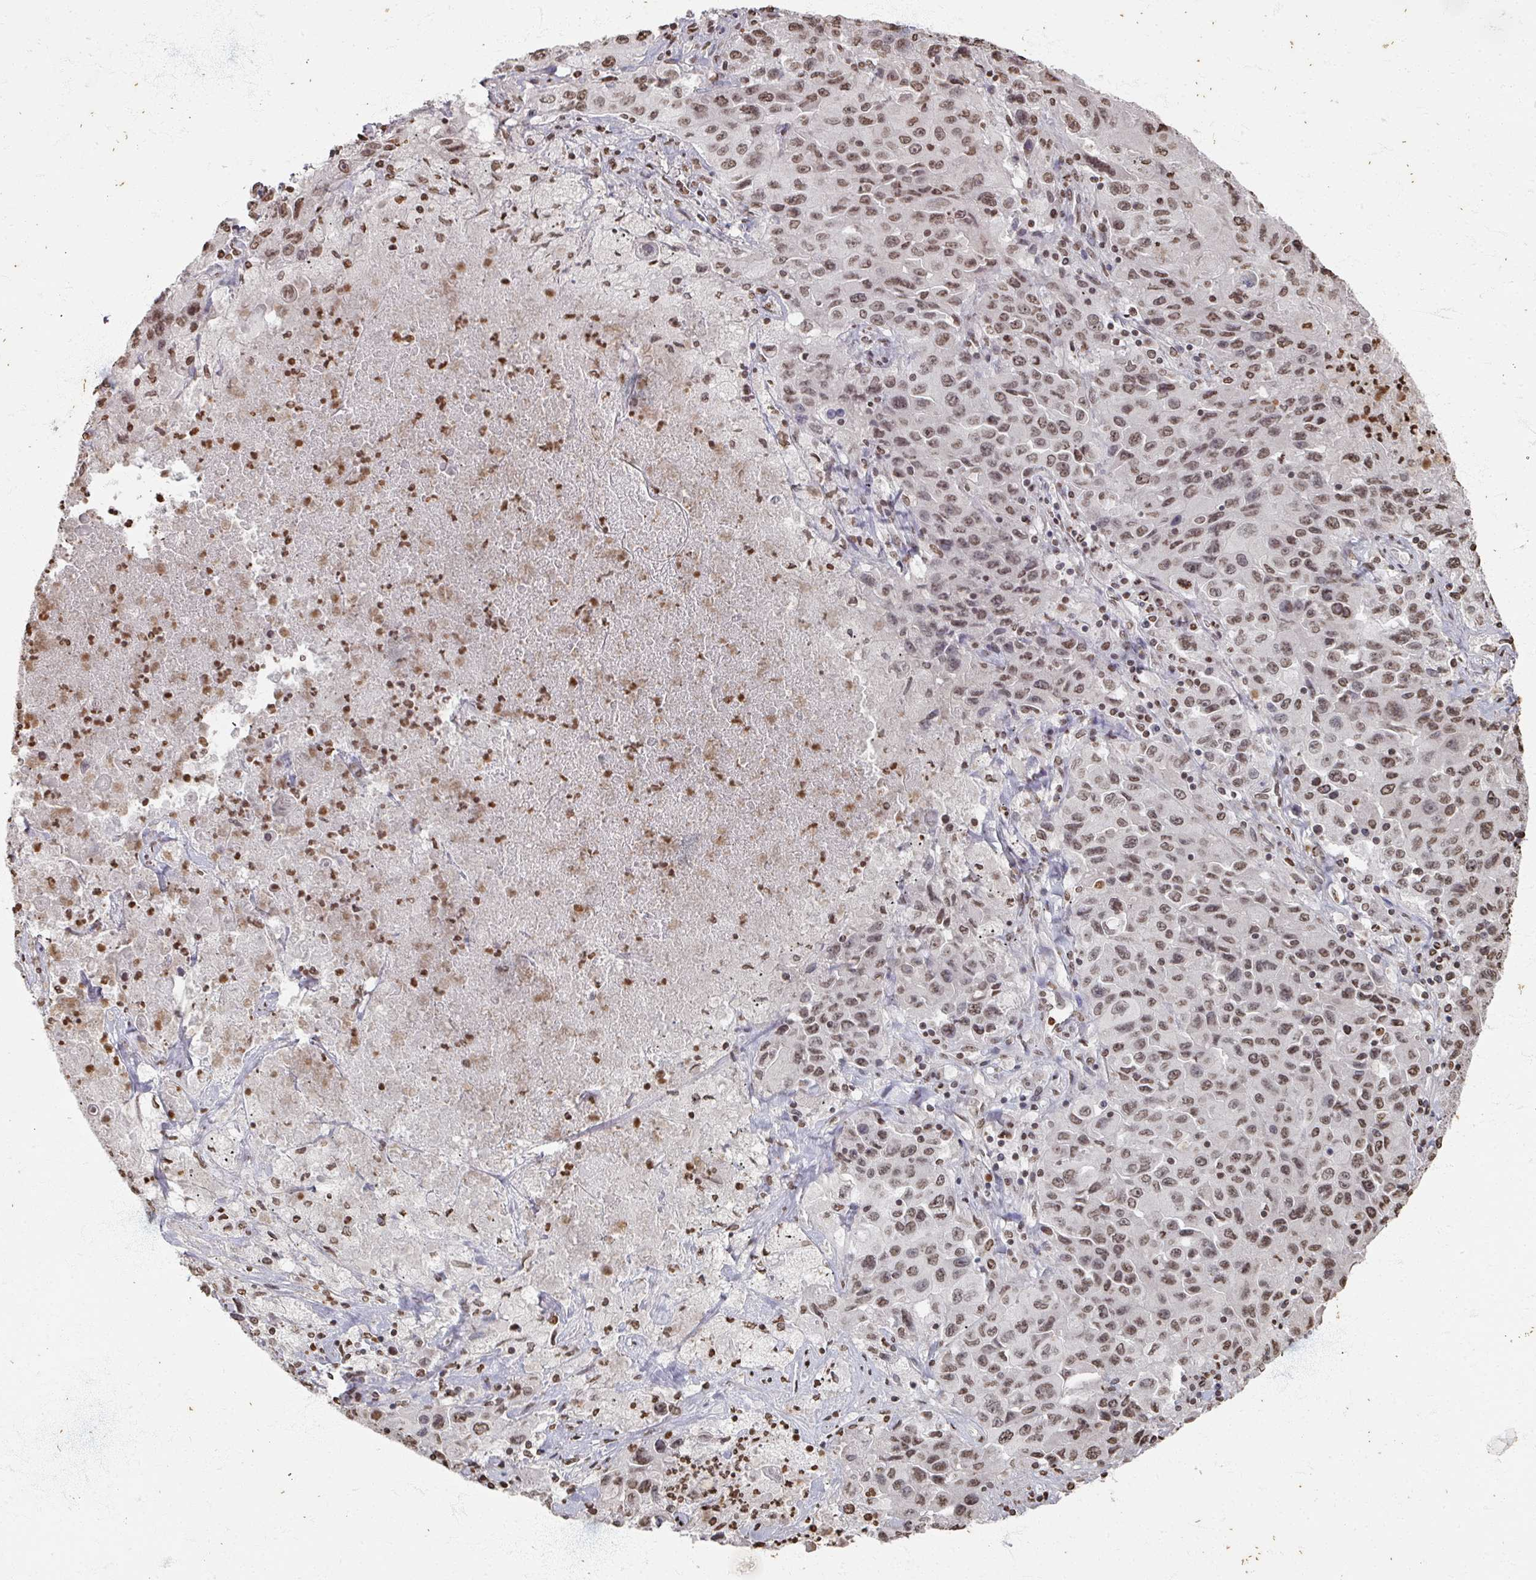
{"staining": {"intensity": "moderate", "quantity": ">75%", "location": "nuclear"}, "tissue": "lung cancer", "cell_type": "Tumor cells", "image_type": "cancer", "snomed": [{"axis": "morphology", "description": "Squamous cell carcinoma, NOS"}, {"axis": "topography", "description": "Lung"}], "caption": "There is medium levels of moderate nuclear expression in tumor cells of squamous cell carcinoma (lung), as demonstrated by immunohistochemical staining (brown color).", "gene": "DCUN1D5", "patient": {"sex": "male", "age": 63}}